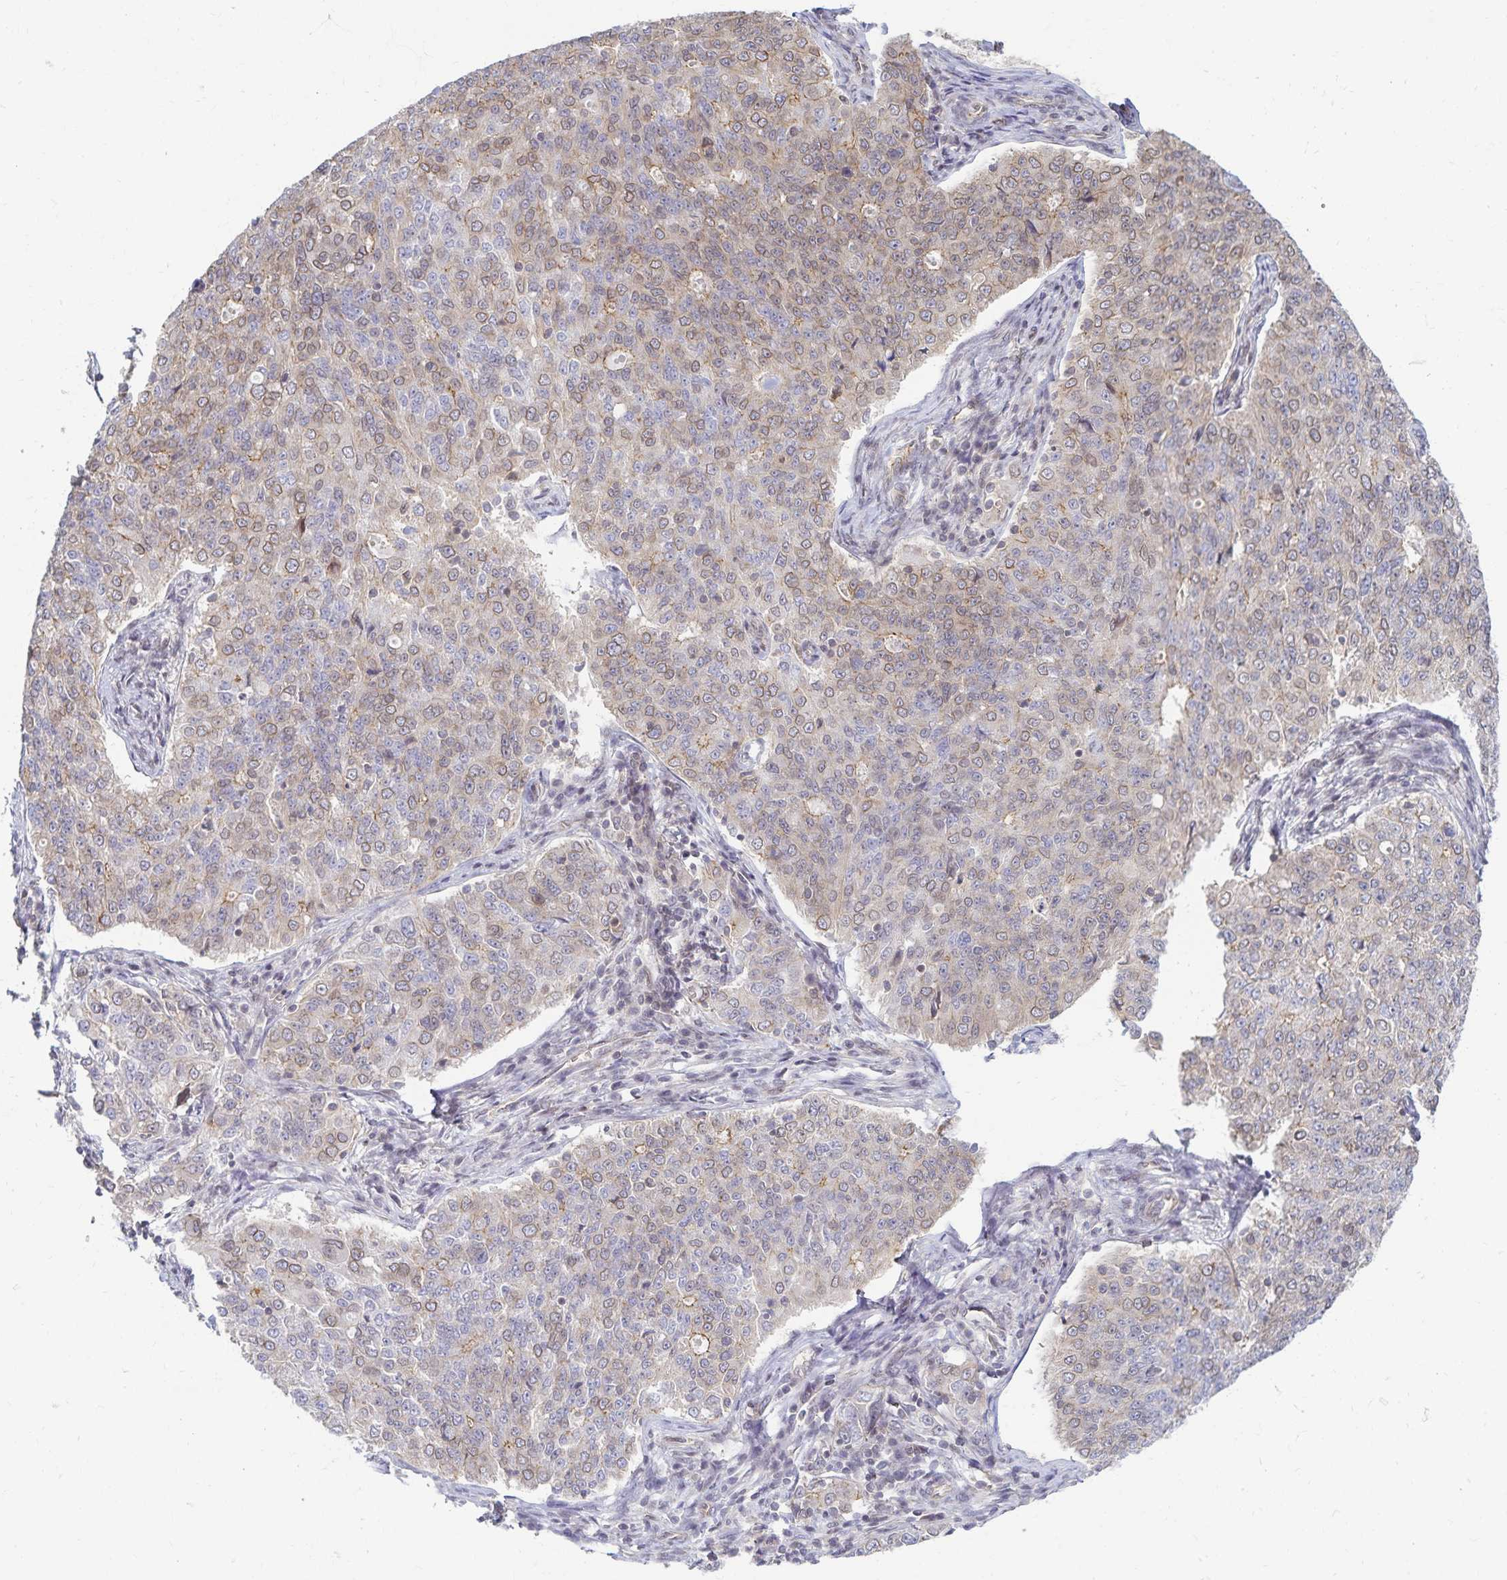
{"staining": {"intensity": "weak", "quantity": "<25%", "location": "cytoplasmic/membranous,nuclear"}, "tissue": "endometrial cancer", "cell_type": "Tumor cells", "image_type": "cancer", "snomed": [{"axis": "morphology", "description": "Adenocarcinoma, NOS"}, {"axis": "topography", "description": "Endometrium"}], "caption": "The image displays no significant staining in tumor cells of adenocarcinoma (endometrial).", "gene": "RAB9B", "patient": {"sex": "female", "age": 43}}